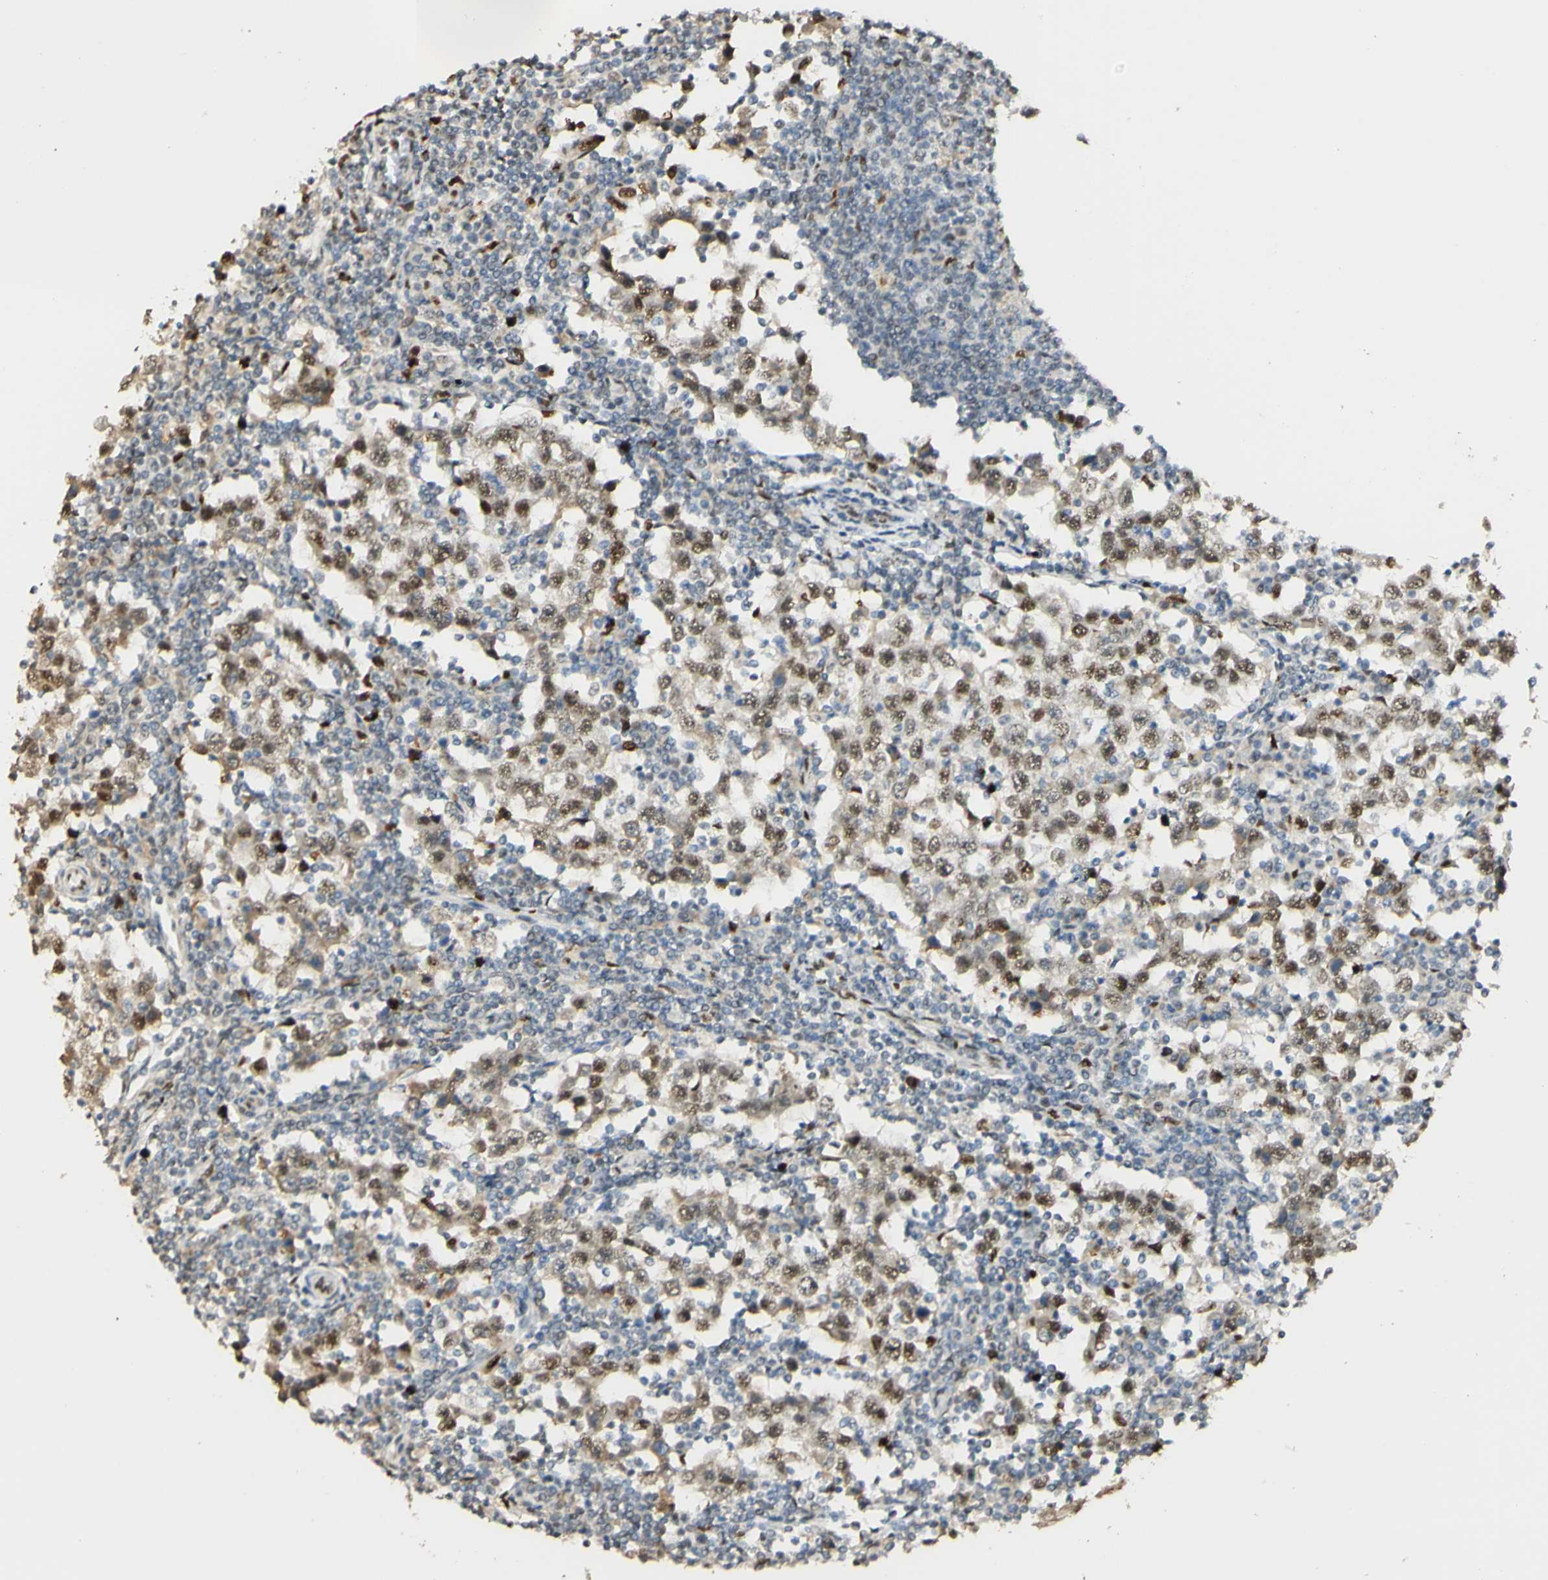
{"staining": {"intensity": "moderate", "quantity": ">75%", "location": "nuclear"}, "tissue": "testis cancer", "cell_type": "Tumor cells", "image_type": "cancer", "snomed": [{"axis": "morphology", "description": "Seminoma, NOS"}, {"axis": "topography", "description": "Testis"}], "caption": "High-power microscopy captured an immunohistochemistry histopathology image of testis seminoma, revealing moderate nuclear staining in about >75% of tumor cells.", "gene": "MAP3K4", "patient": {"sex": "male", "age": 65}}